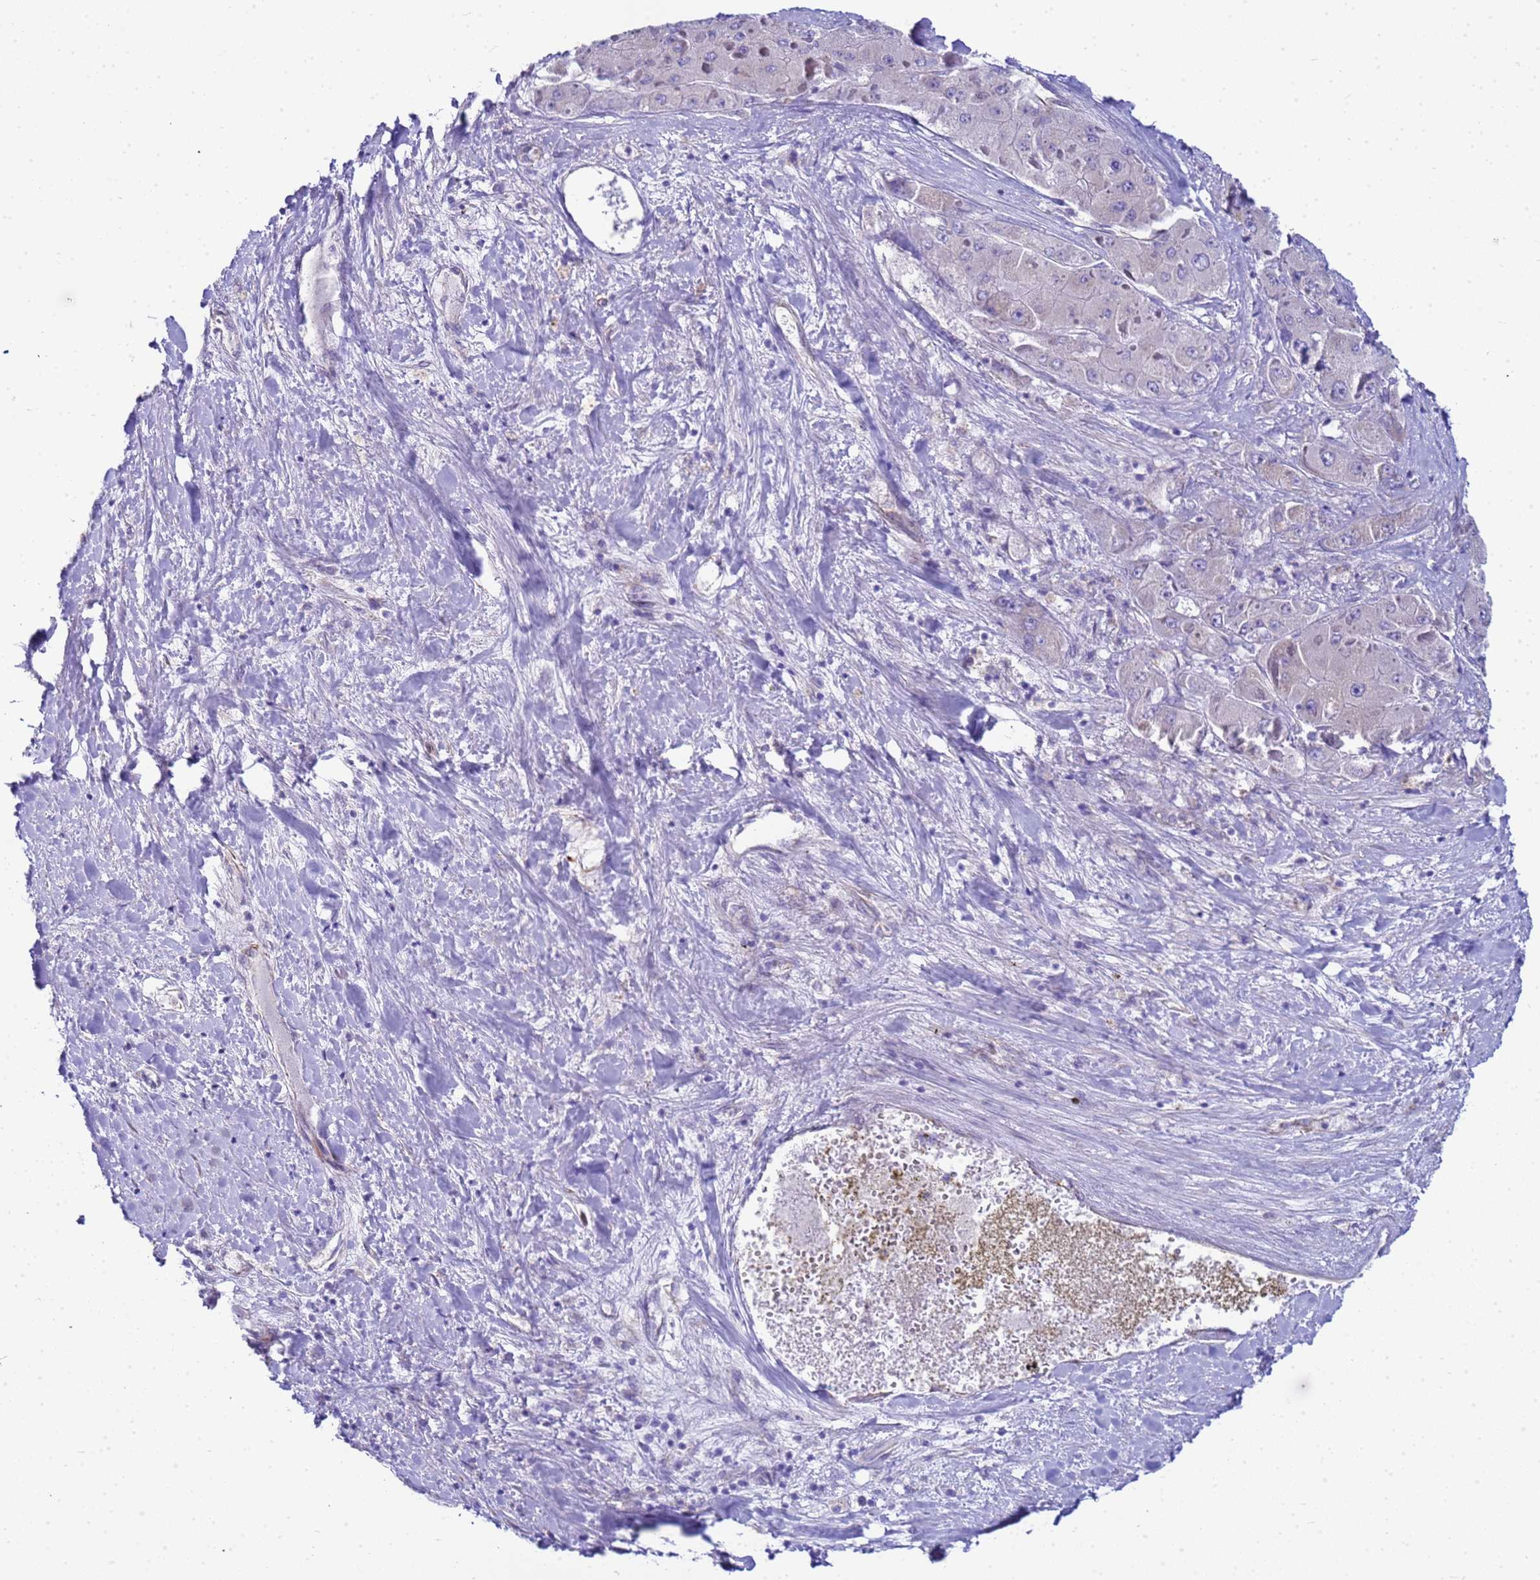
{"staining": {"intensity": "negative", "quantity": "none", "location": "none"}, "tissue": "liver cancer", "cell_type": "Tumor cells", "image_type": "cancer", "snomed": [{"axis": "morphology", "description": "Carcinoma, Hepatocellular, NOS"}, {"axis": "topography", "description": "Liver"}], "caption": "Immunohistochemistry (IHC) of hepatocellular carcinoma (liver) shows no expression in tumor cells.", "gene": "UBXN2B", "patient": {"sex": "female", "age": 73}}